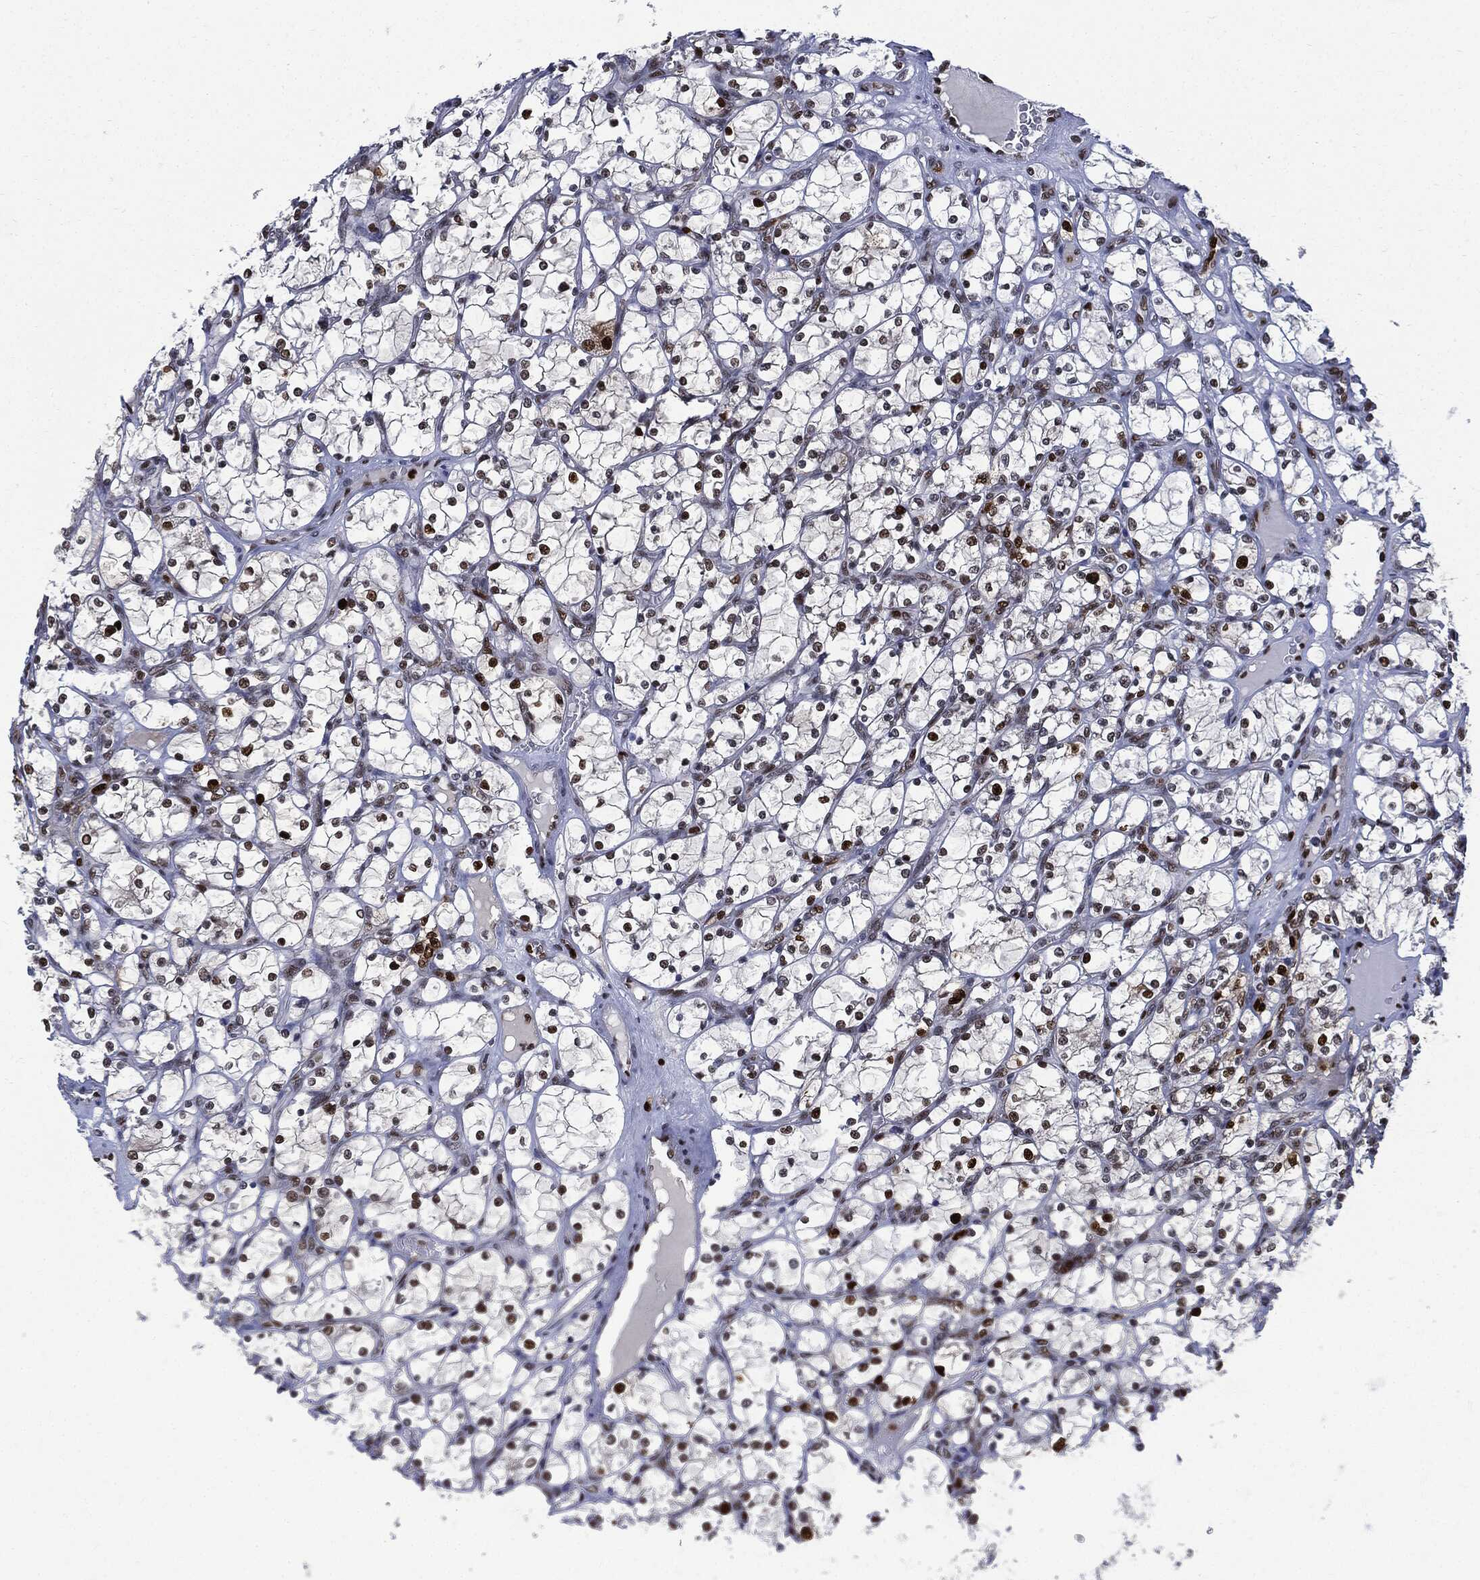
{"staining": {"intensity": "strong", "quantity": "25%-75%", "location": "nuclear"}, "tissue": "renal cancer", "cell_type": "Tumor cells", "image_type": "cancer", "snomed": [{"axis": "morphology", "description": "Adenocarcinoma, NOS"}, {"axis": "topography", "description": "Kidney"}], "caption": "The histopathology image demonstrates immunohistochemical staining of renal cancer (adenocarcinoma). There is strong nuclear positivity is present in about 25%-75% of tumor cells.", "gene": "PCNA", "patient": {"sex": "female", "age": 69}}